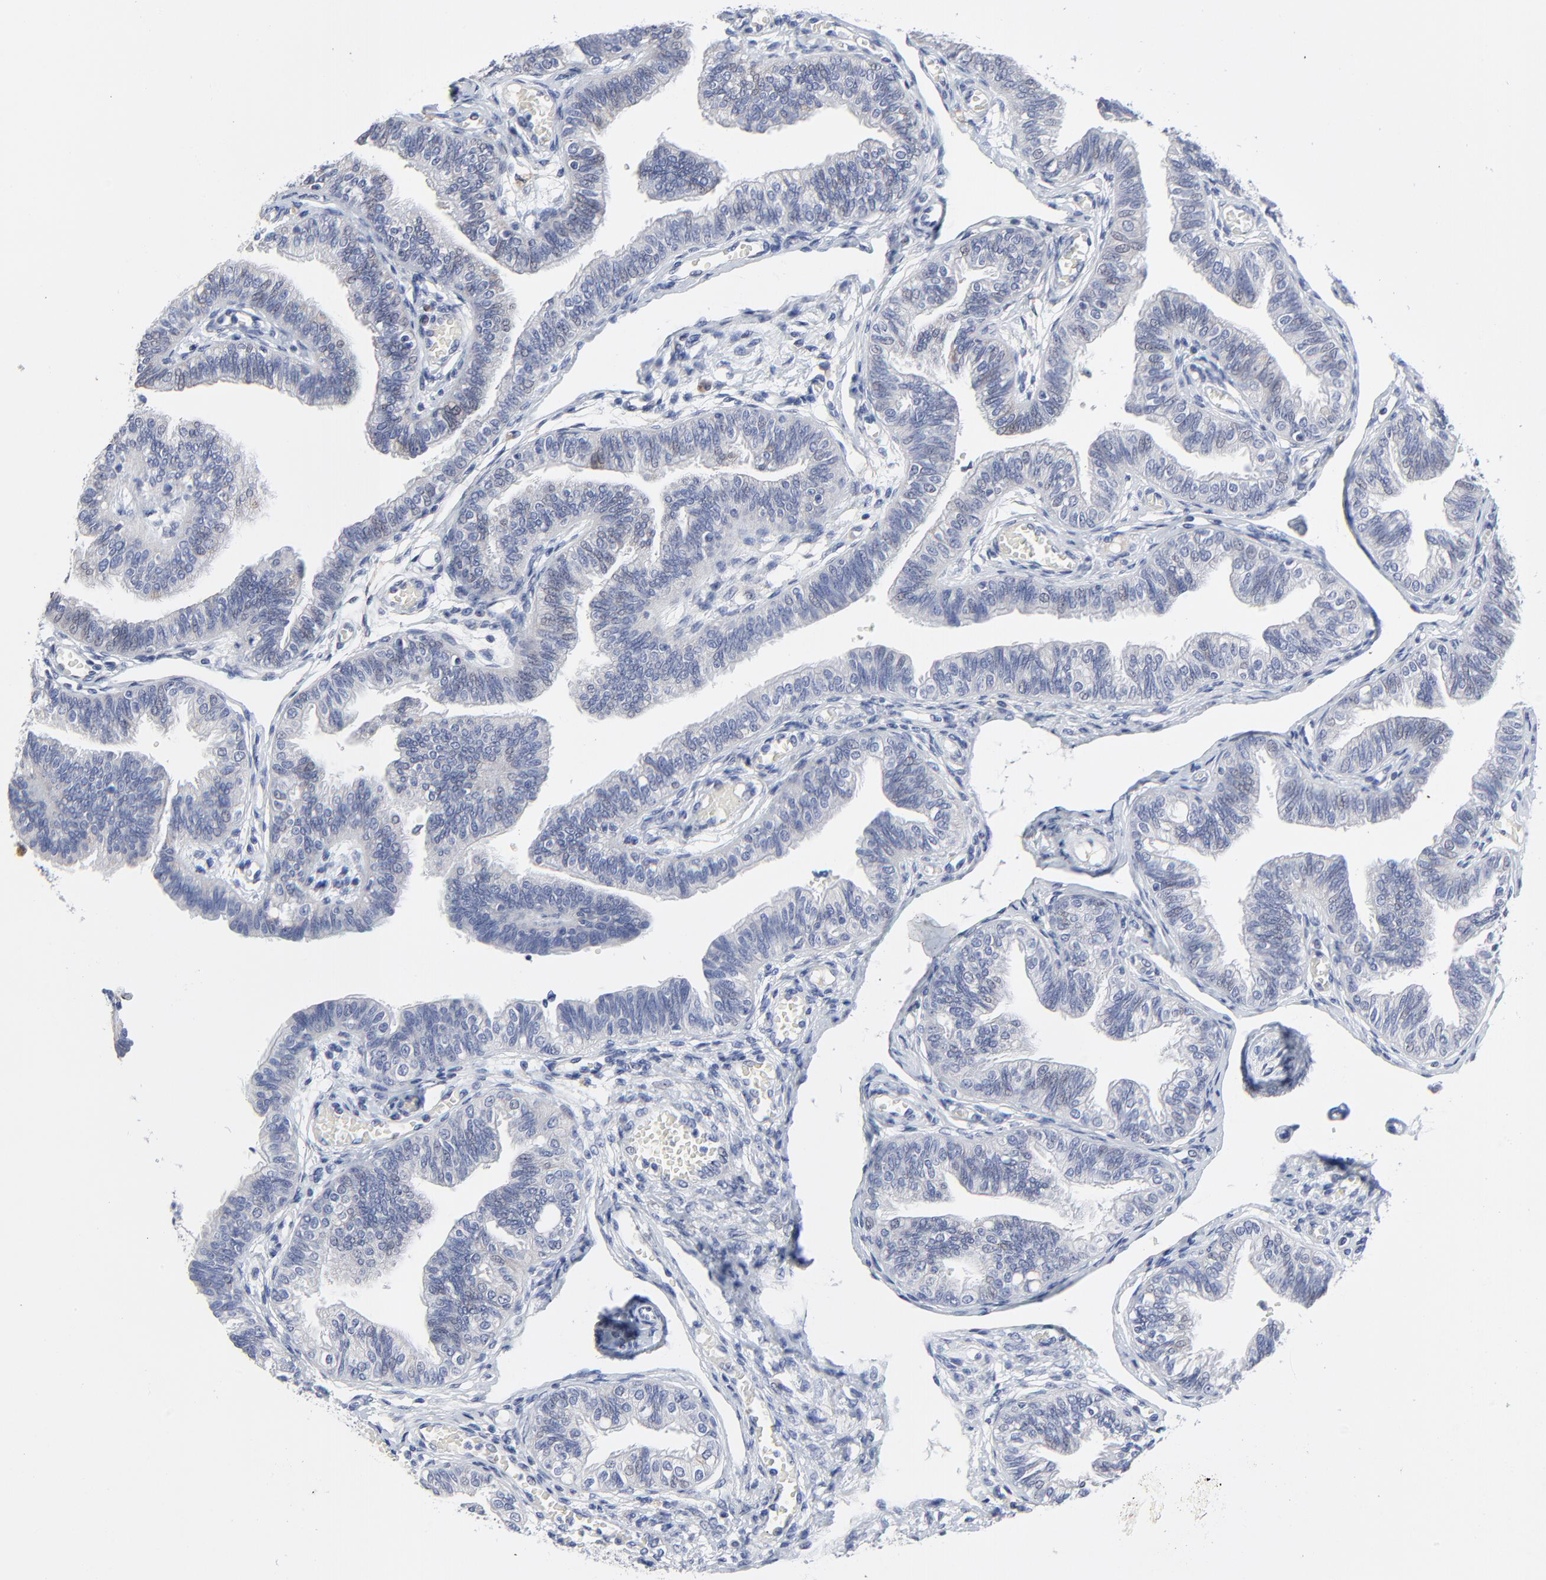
{"staining": {"intensity": "negative", "quantity": "none", "location": "none"}, "tissue": "fallopian tube", "cell_type": "Glandular cells", "image_type": "normal", "snomed": [{"axis": "morphology", "description": "Normal tissue, NOS"}, {"axis": "morphology", "description": "Dermoid, NOS"}, {"axis": "topography", "description": "Fallopian tube"}], "caption": "Immunohistochemistry photomicrograph of unremarkable fallopian tube: human fallopian tube stained with DAB demonstrates no significant protein staining in glandular cells.", "gene": "NLGN3", "patient": {"sex": "female", "age": 33}}